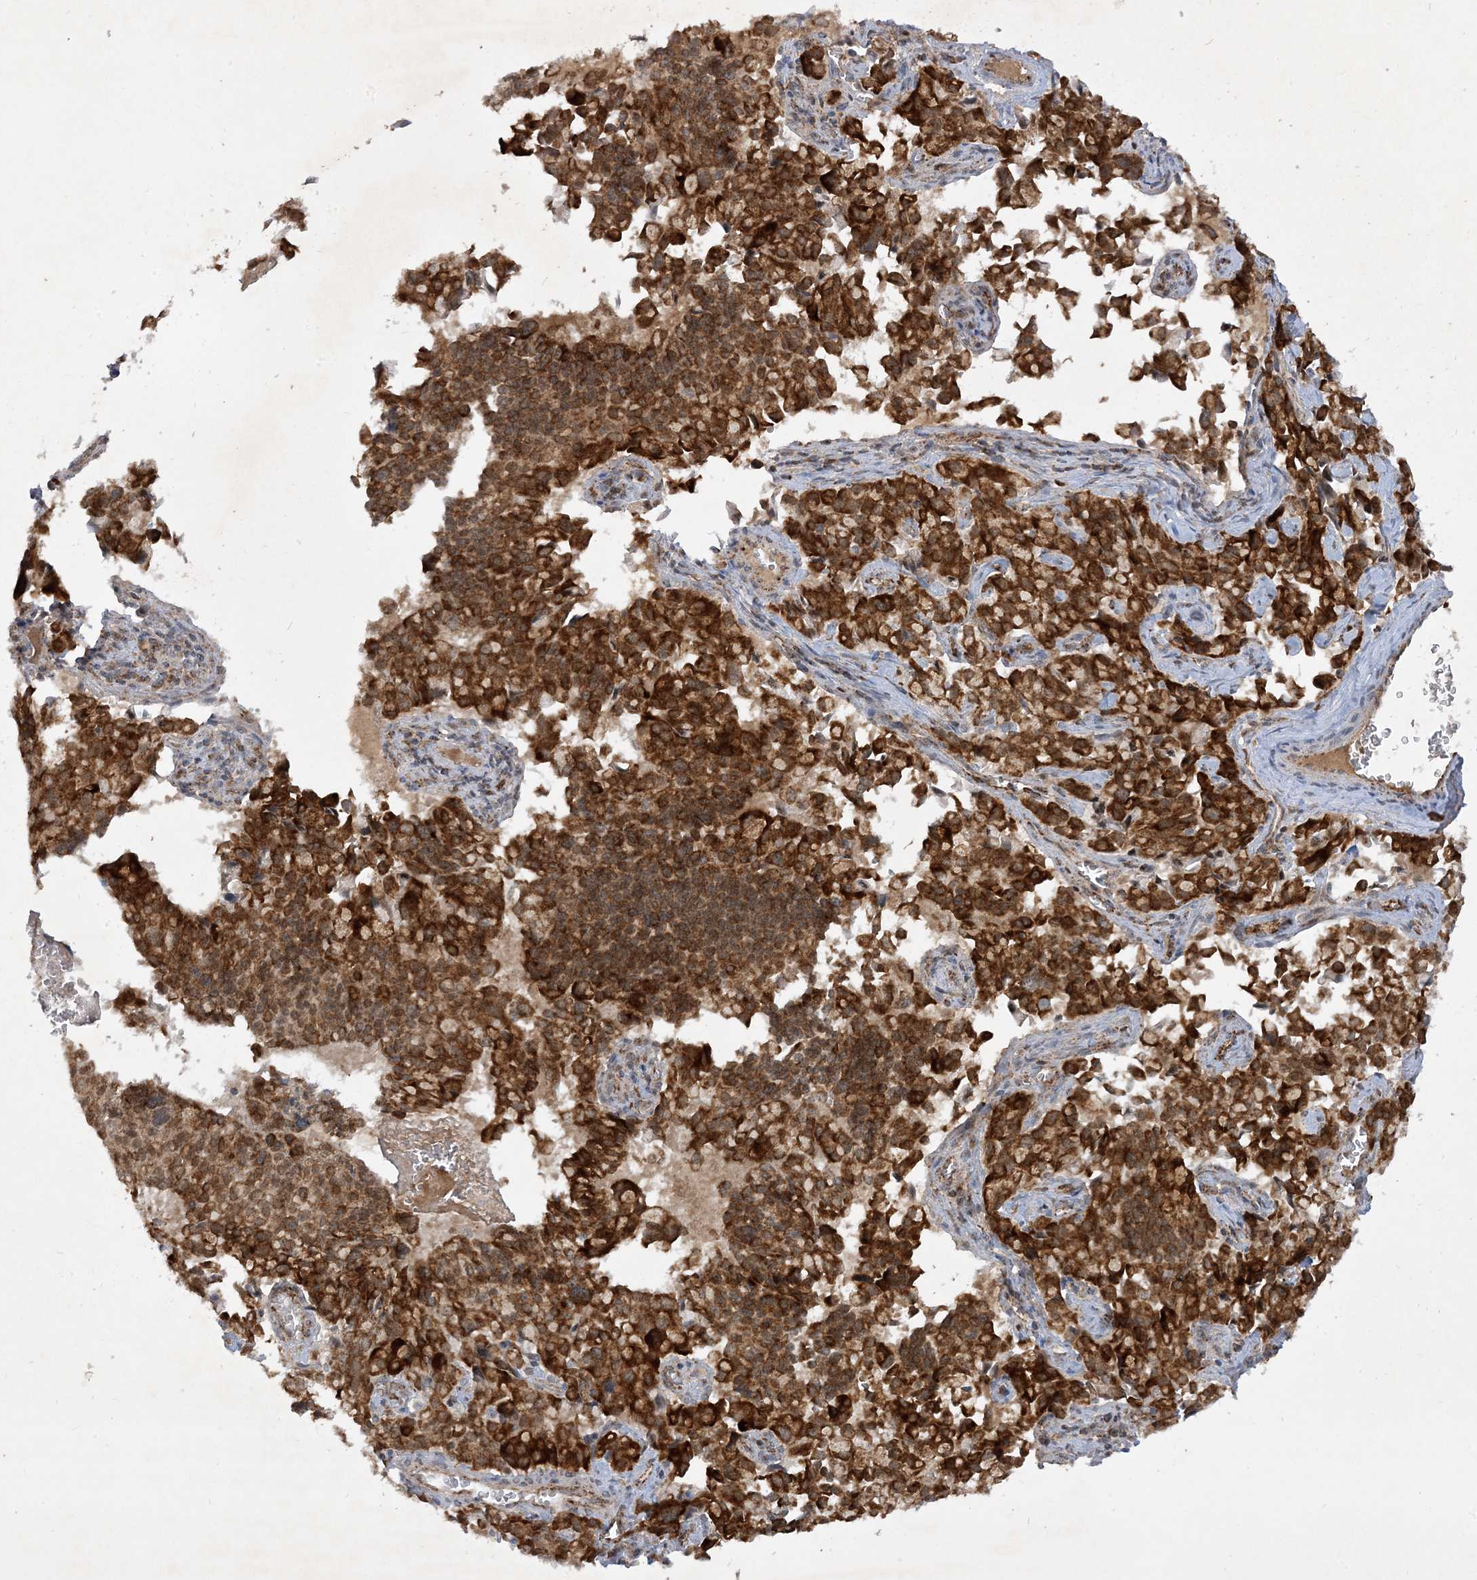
{"staining": {"intensity": "strong", "quantity": ">75%", "location": "cytoplasmic/membranous"}, "tissue": "pancreatic cancer", "cell_type": "Tumor cells", "image_type": "cancer", "snomed": [{"axis": "morphology", "description": "Adenocarcinoma, NOS"}, {"axis": "topography", "description": "Pancreas"}], "caption": "The photomicrograph reveals staining of pancreatic cancer, revealing strong cytoplasmic/membranous protein positivity (brown color) within tumor cells.", "gene": "NDUFAF3", "patient": {"sex": "male", "age": 65}}